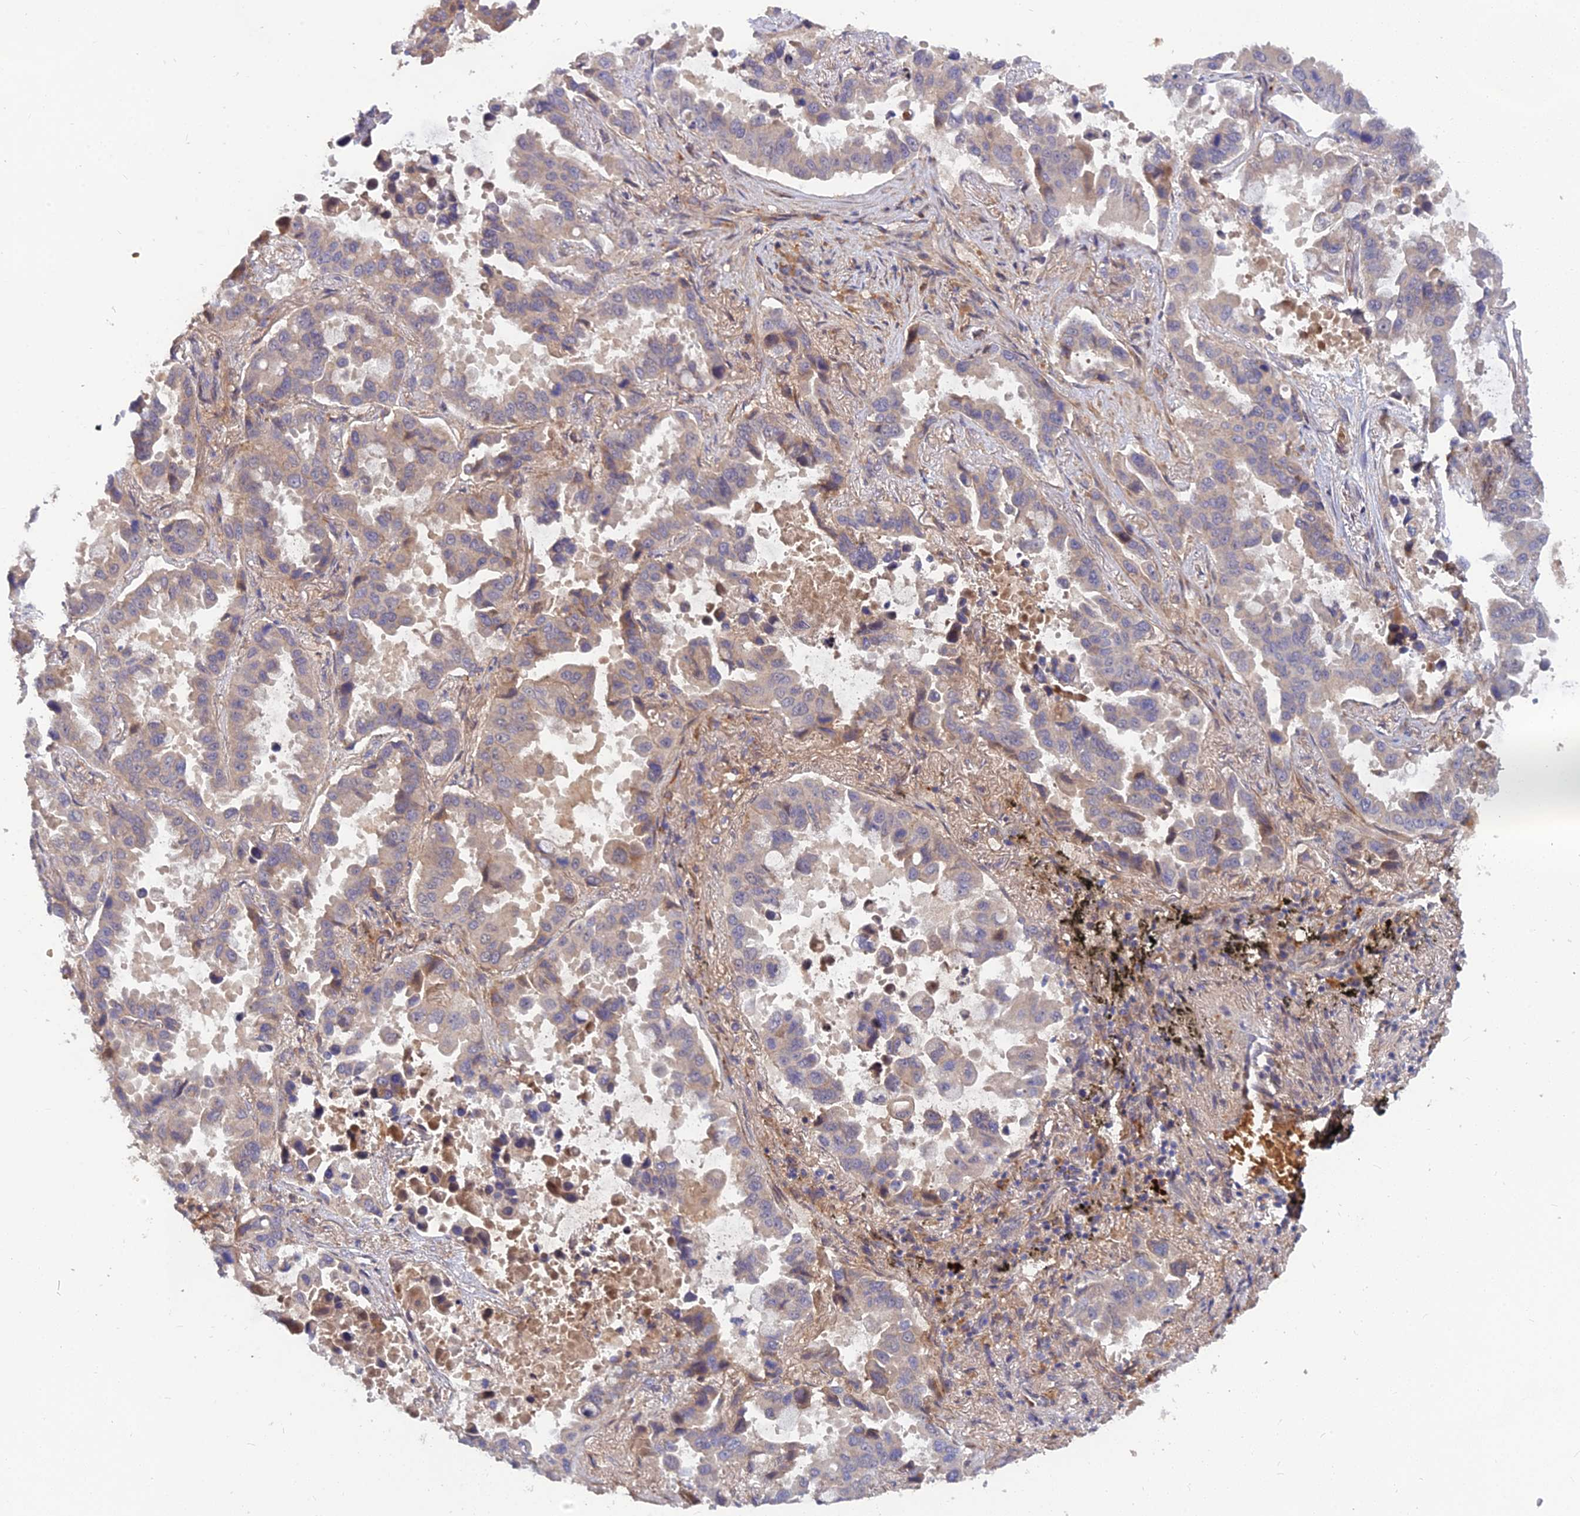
{"staining": {"intensity": "weak", "quantity": "<25%", "location": "cytoplasmic/membranous"}, "tissue": "lung cancer", "cell_type": "Tumor cells", "image_type": "cancer", "snomed": [{"axis": "morphology", "description": "Adenocarcinoma, NOS"}, {"axis": "topography", "description": "Lung"}], "caption": "DAB (3,3'-diaminobenzidine) immunohistochemical staining of lung adenocarcinoma displays no significant expression in tumor cells.", "gene": "FAM151B", "patient": {"sex": "male", "age": 64}}